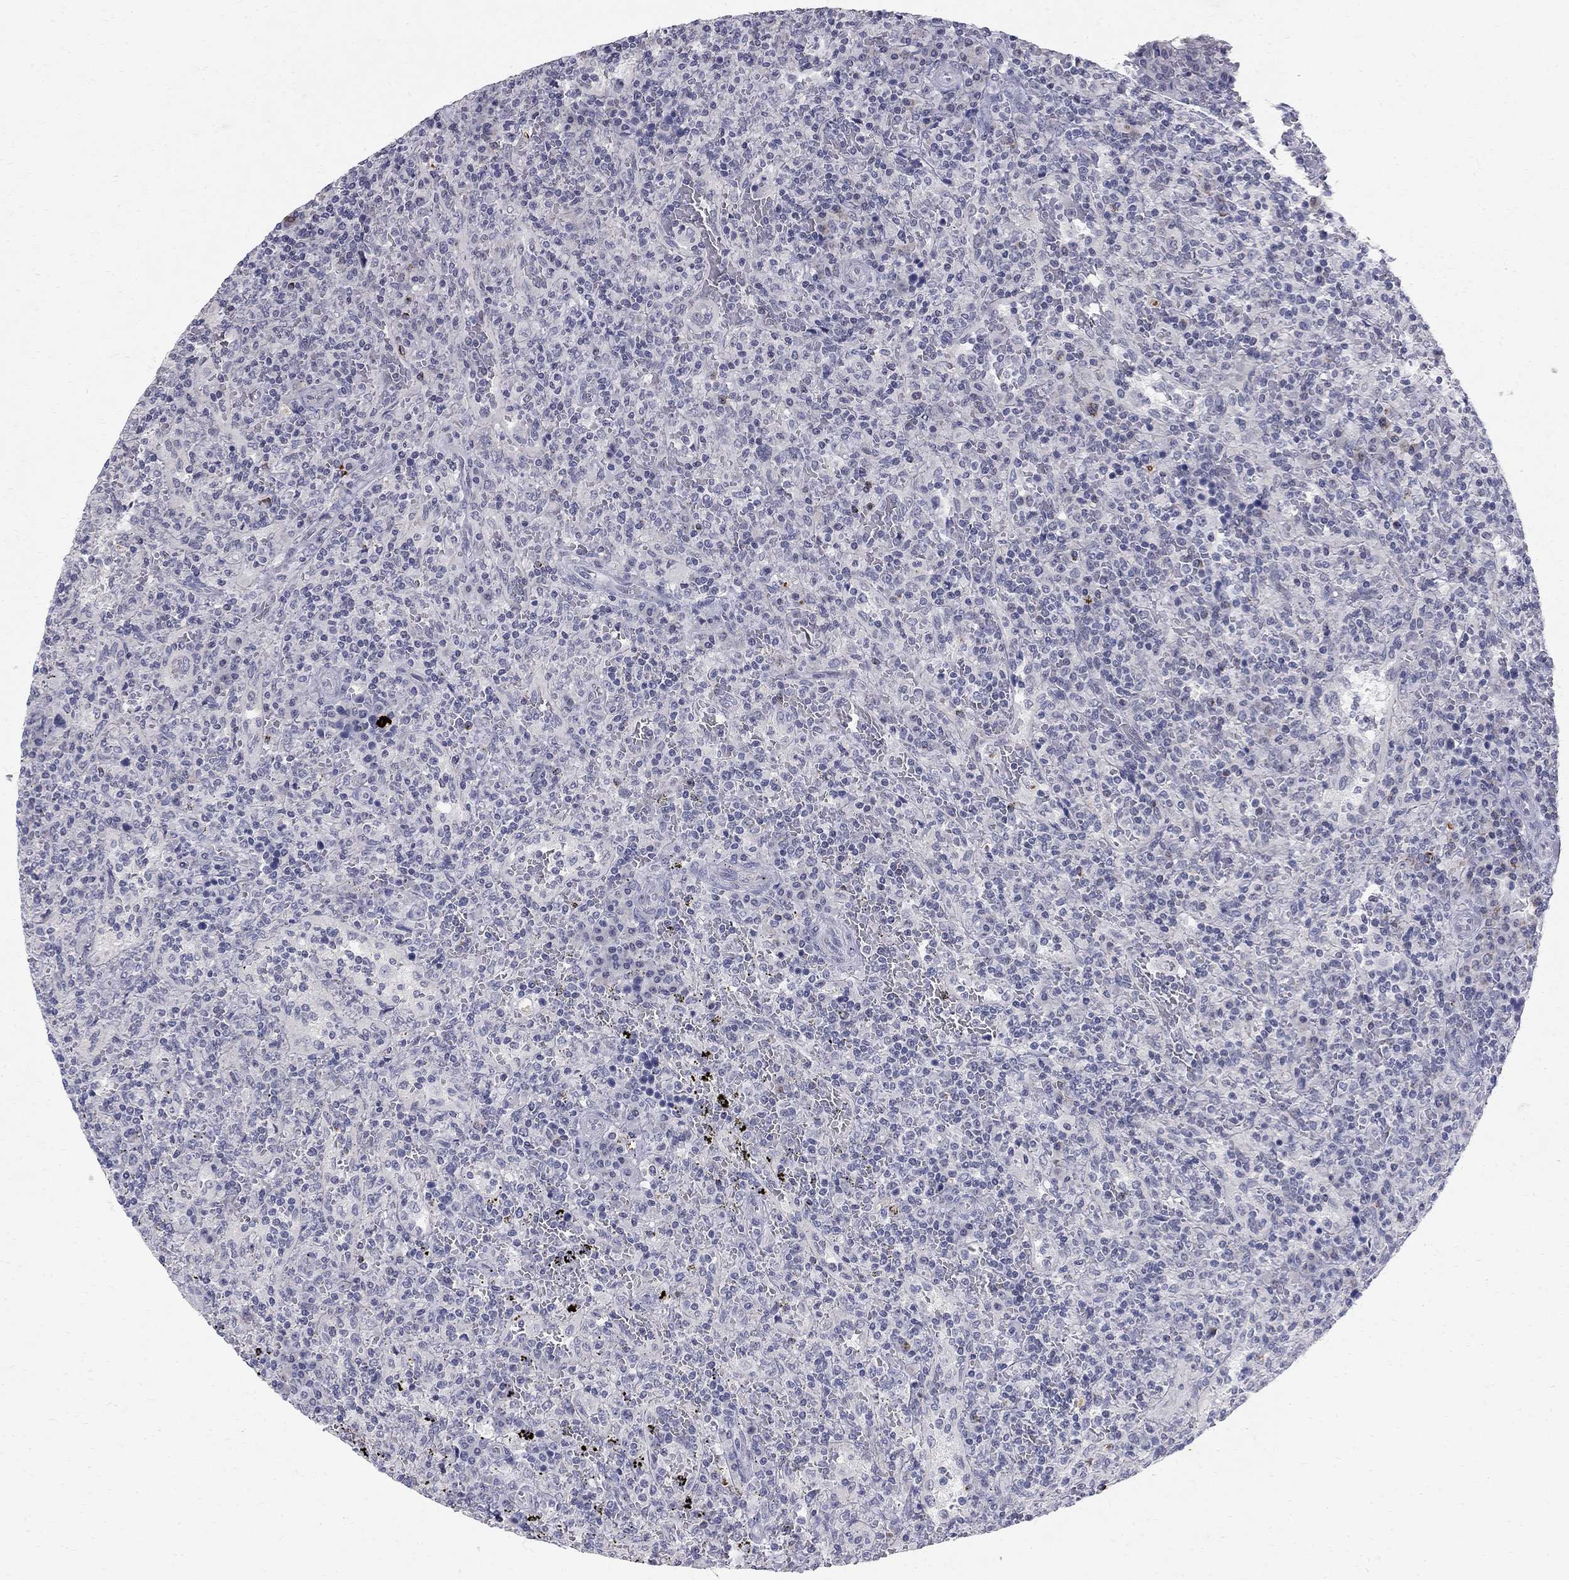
{"staining": {"intensity": "negative", "quantity": "none", "location": "none"}, "tissue": "lymphoma", "cell_type": "Tumor cells", "image_type": "cancer", "snomed": [{"axis": "morphology", "description": "Malignant lymphoma, non-Hodgkin's type, Low grade"}, {"axis": "topography", "description": "Spleen"}], "caption": "Lymphoma was stained to show a protein in brown. There is no significant positivity in tumor cells.", "gene": "CLIC6", "patient": {"sex": "male", "age": 62}}